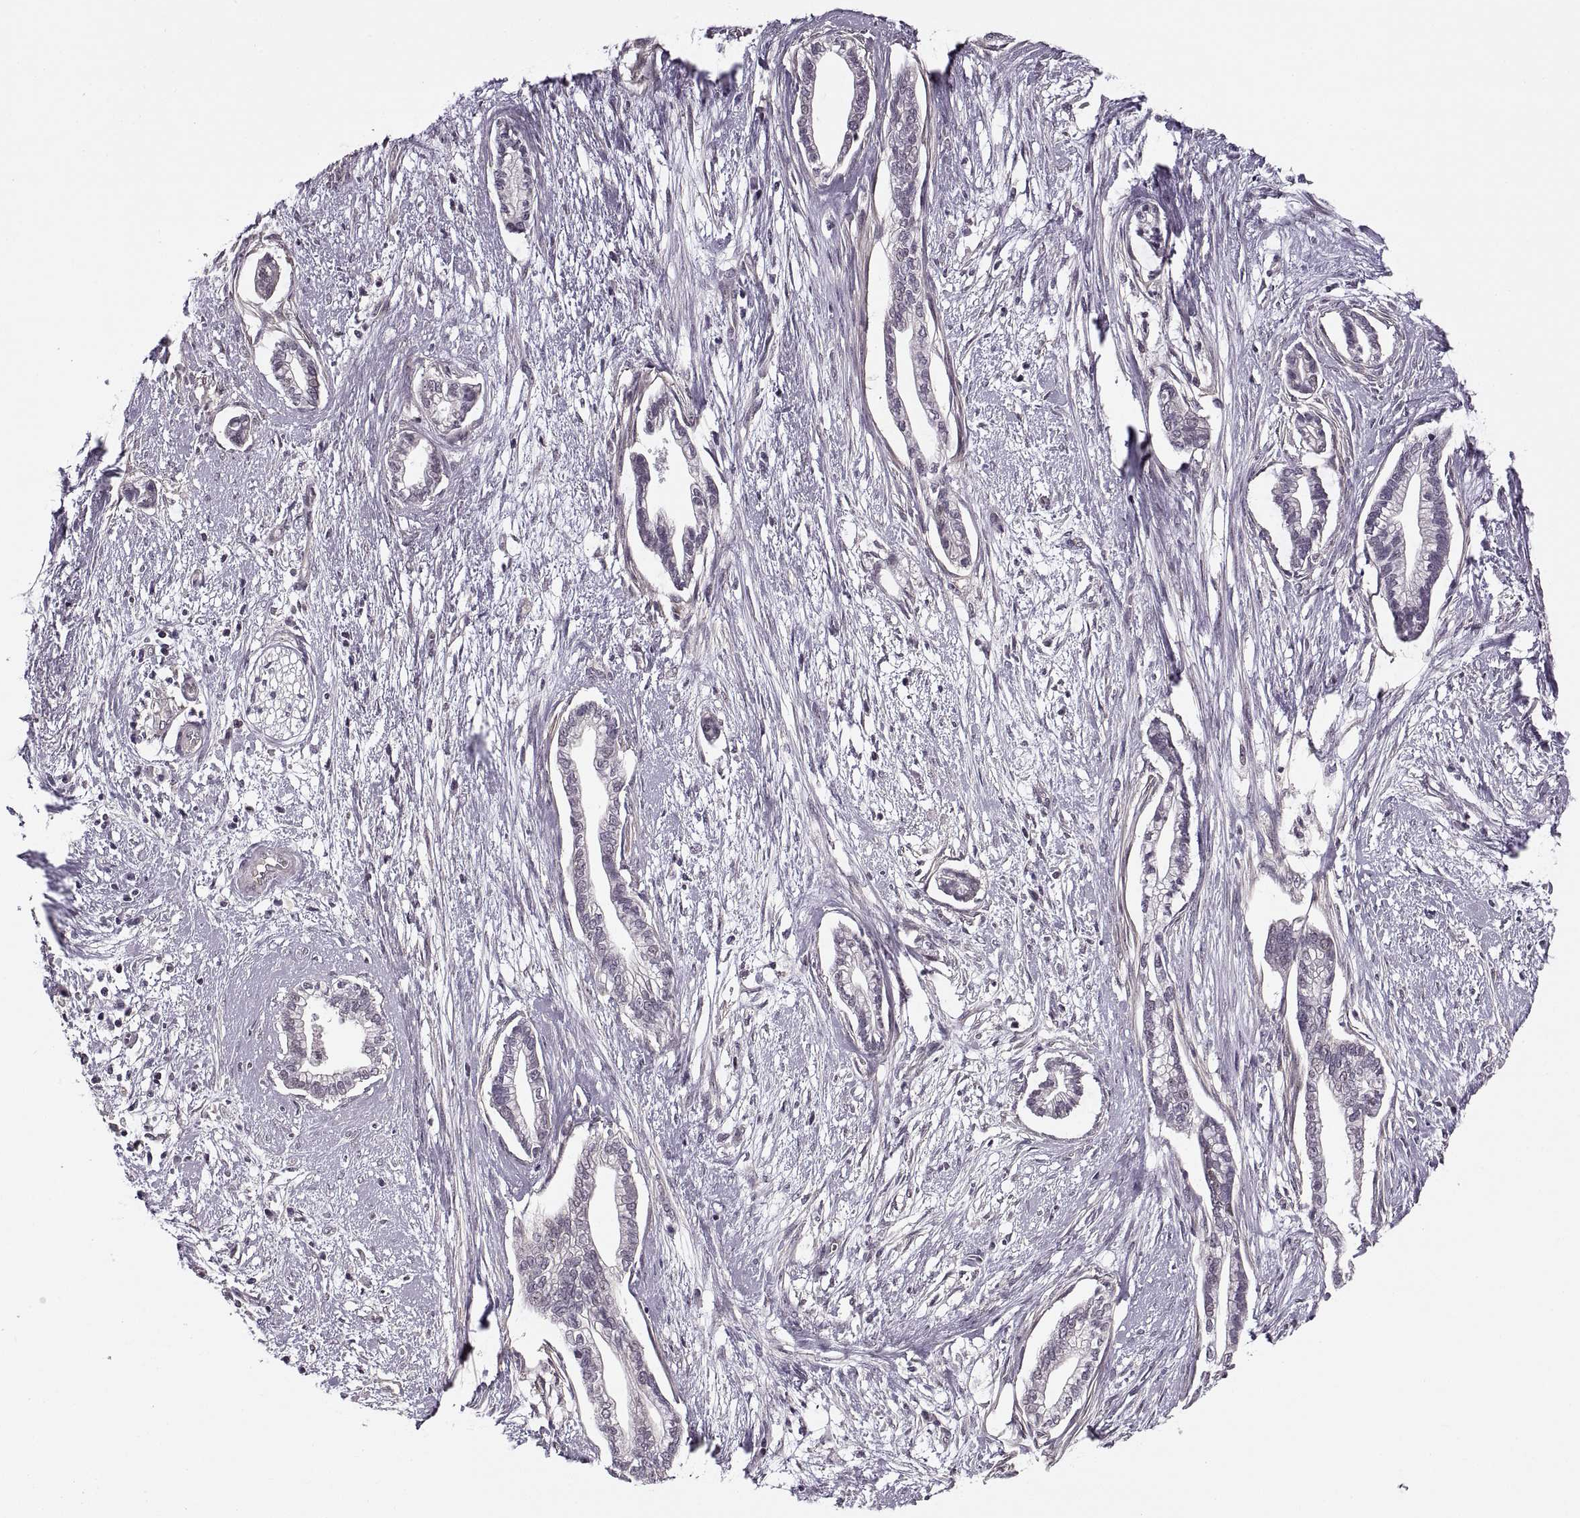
{"staining": {"intensity": "negative", "quantity": "none", "location": "none"}, "tissue": "cervical cancer", "cell_type": "Tumor cells", "image_type": "cancer", "snomed": [{"axis": "morphology", "description": "Adenocarcinoma, NOS"}, {"axis": "topography", "description": "Cervix"}], "caption": "A high-resolution photomicrograph shows immunohistochemistry (IHC) staining of cervical cancer, which reveals no significant staining in tumor cells. (Immunohistochemistry, brightfield microscopy, high magnification).", "gene": "LUZP2", "patient": {"sex": "female", "age": 62}}